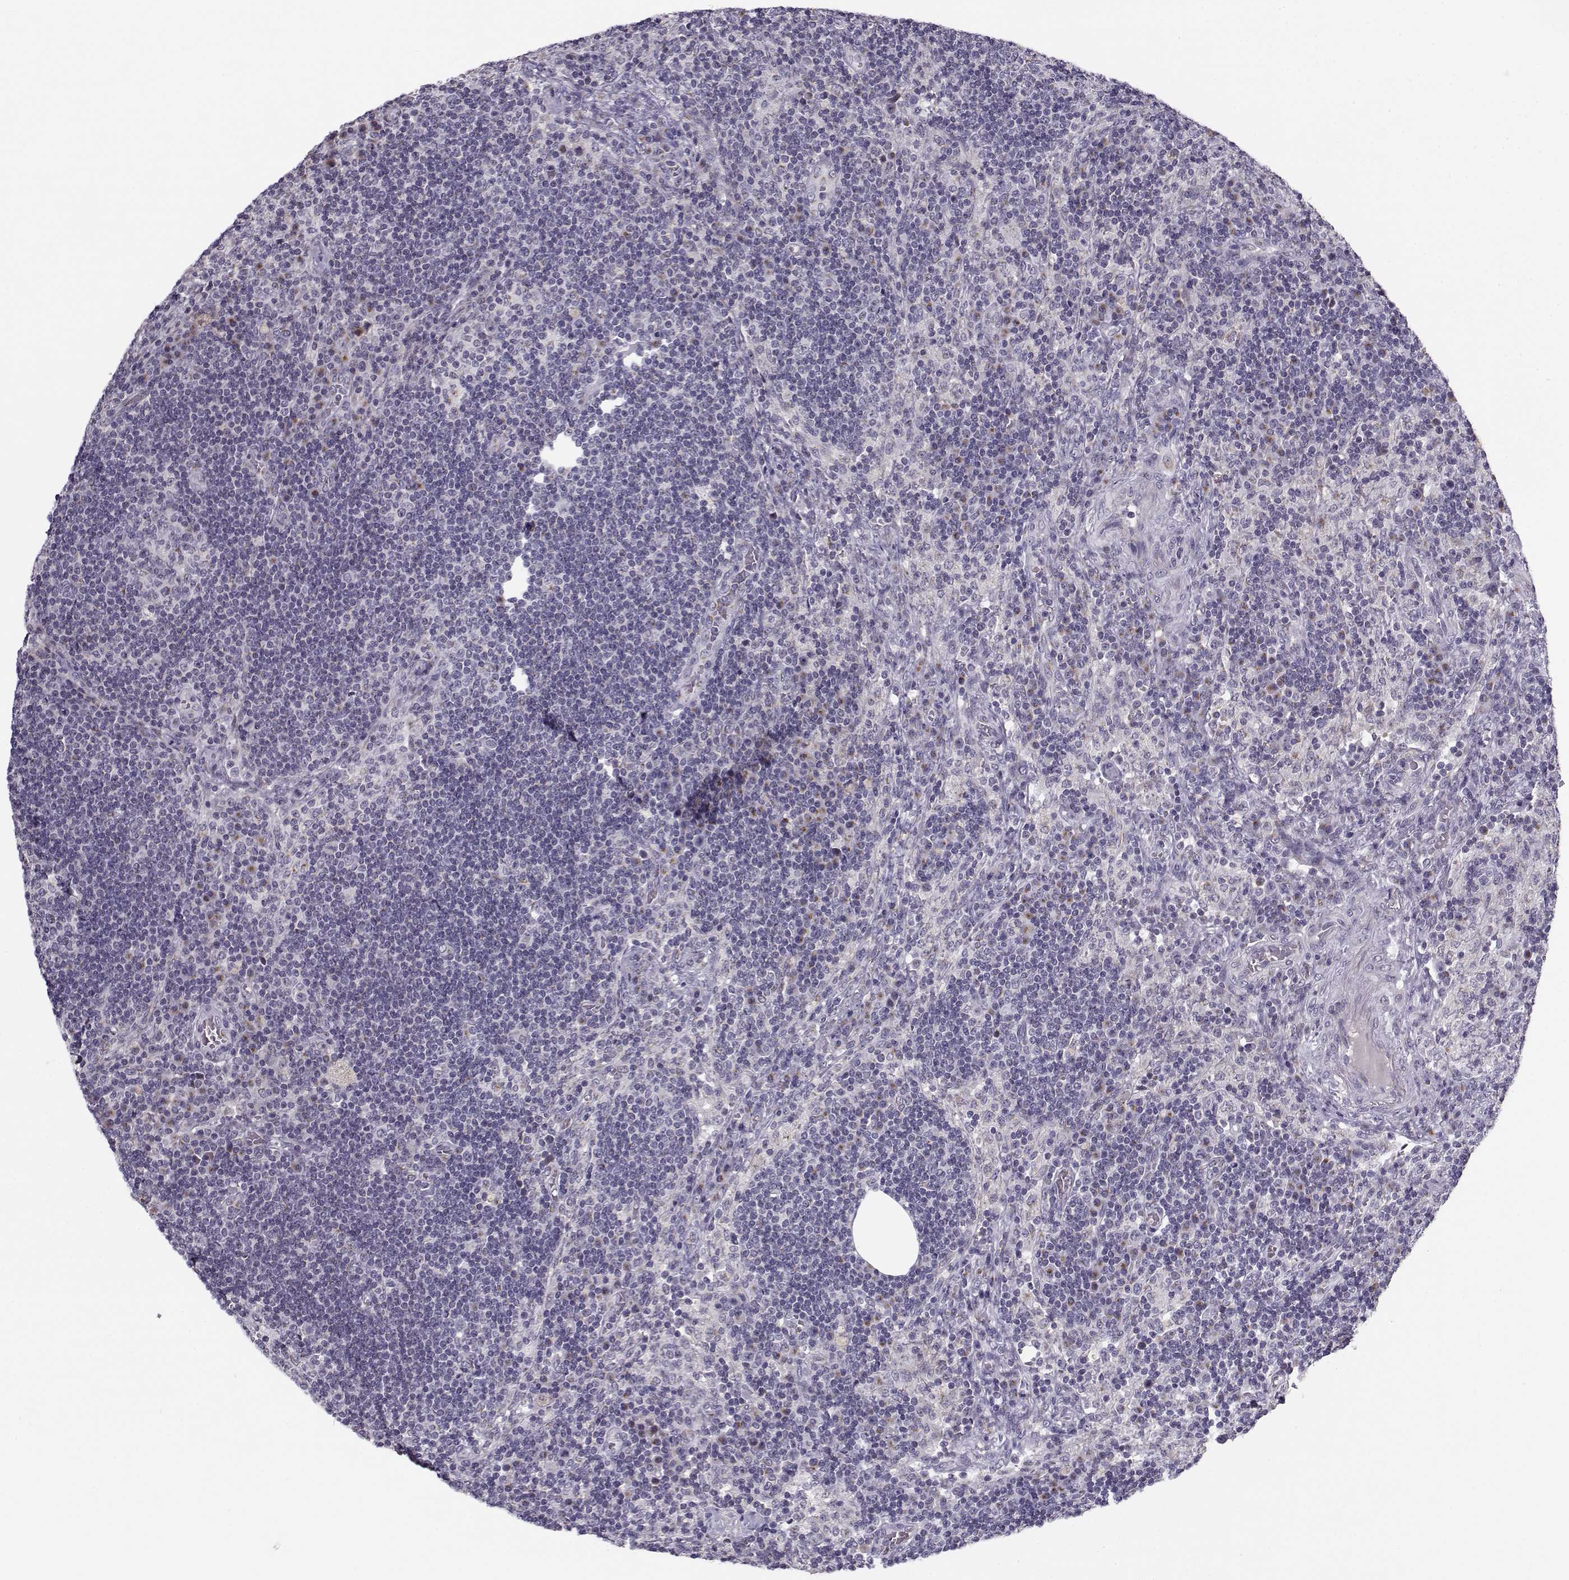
{"staining": {"intensity": "negative", "quantity": "none", "location": "none"}, "tissue": "lymph node", "cell_type": "Germinal center cells", "image_type": "normal", "snomed": [{"axis": "morphology", "description": "Normal tissue, NOS"}, {"axis": "topography", "description": "Lymph node"}], "caption": "An immunohistochemistry histopathology image of benign lymph node is shown. There is no staining in germinal center cells of lymph node. (DAB immunohistochemistry (IHC) with hematoxylin counter stain).", "gene": "SLC4A5", "patient": {"sex": "male", "age": 63}}